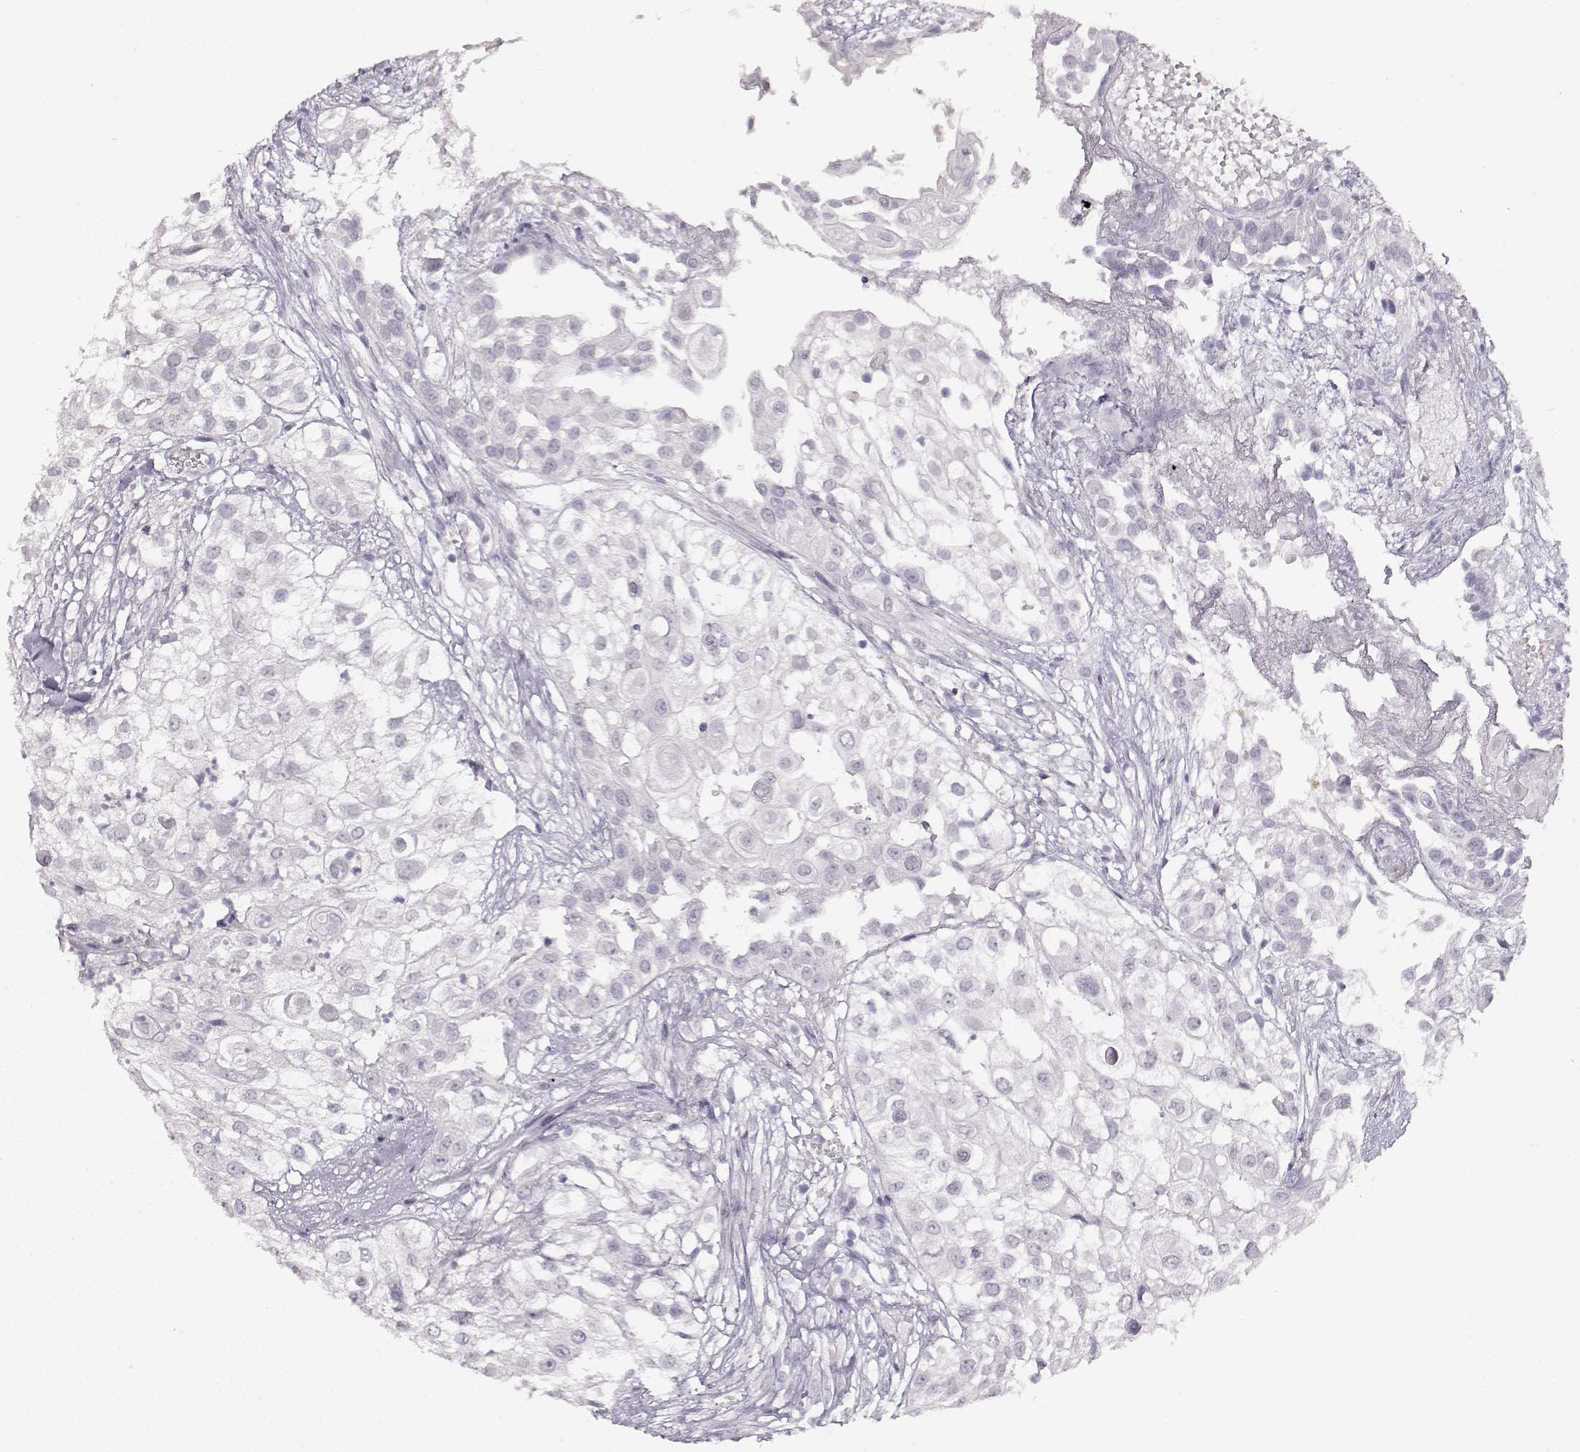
{"staining": {"intensity": "negative", "quantity": "none", "location": "none"}, "tissue": "urothelial cancer", "cell_type": "Tumor cells", "image_type": "cancer", "snomed": [{"axis": "morphology", "description": "Urothelial carcinoma, High grade"}, {"axis": "topography", "description": "Urinary bladder"}], "caption": "Human urothelial cancer stained for a protein using immunohistochemistry (IHC) reveals no expression in tumor cells.", "gene": "S100B", "patient": {"sex": "female", "age": 79}}